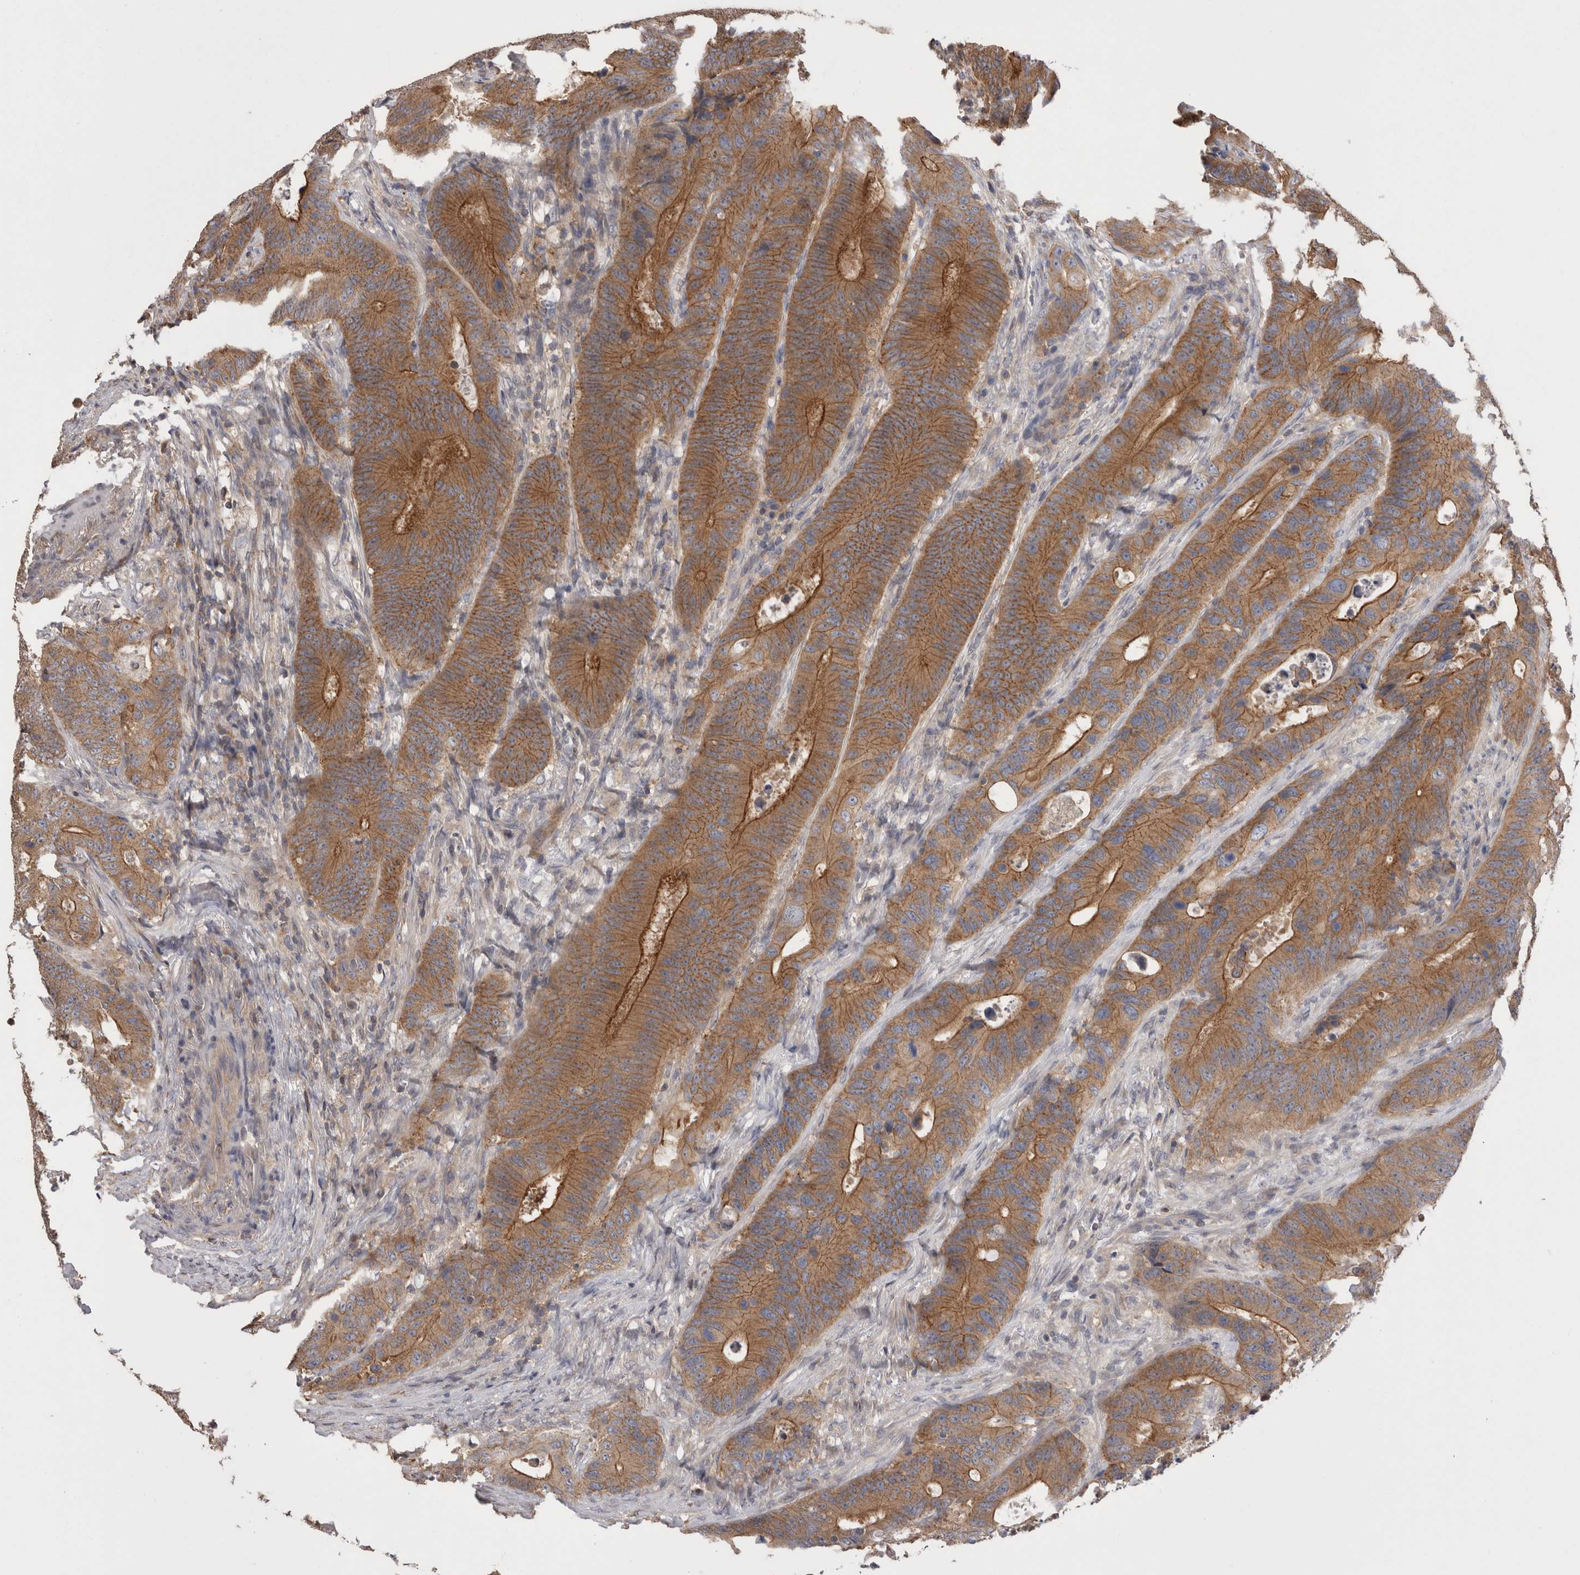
{"staining": {"intensity": "strong", "quantity": ">75%", "location": "cytoplasmic/membranous"}, "tissue": "colorectal cancer", "cell_type": "Tumor cells", "image_type": "cancer", "snomed": [{"axis": "morphology", "description": "Adenocarcinoma, NOS"}, {"axis": "topography", "description": "Colon"}], "caption": "Immunohistochemistry (IHC) (DAB) staining of human adenocarcinoma (colorectal) demonstrates strong cytoplasmic/membranous protein positivity in approximately >75% of tumor cells. (DAB = brown stain, brightfield microscopy at high magnification).", "gene": "OTOR", "patient": {"sex": "male", "age": 83}}